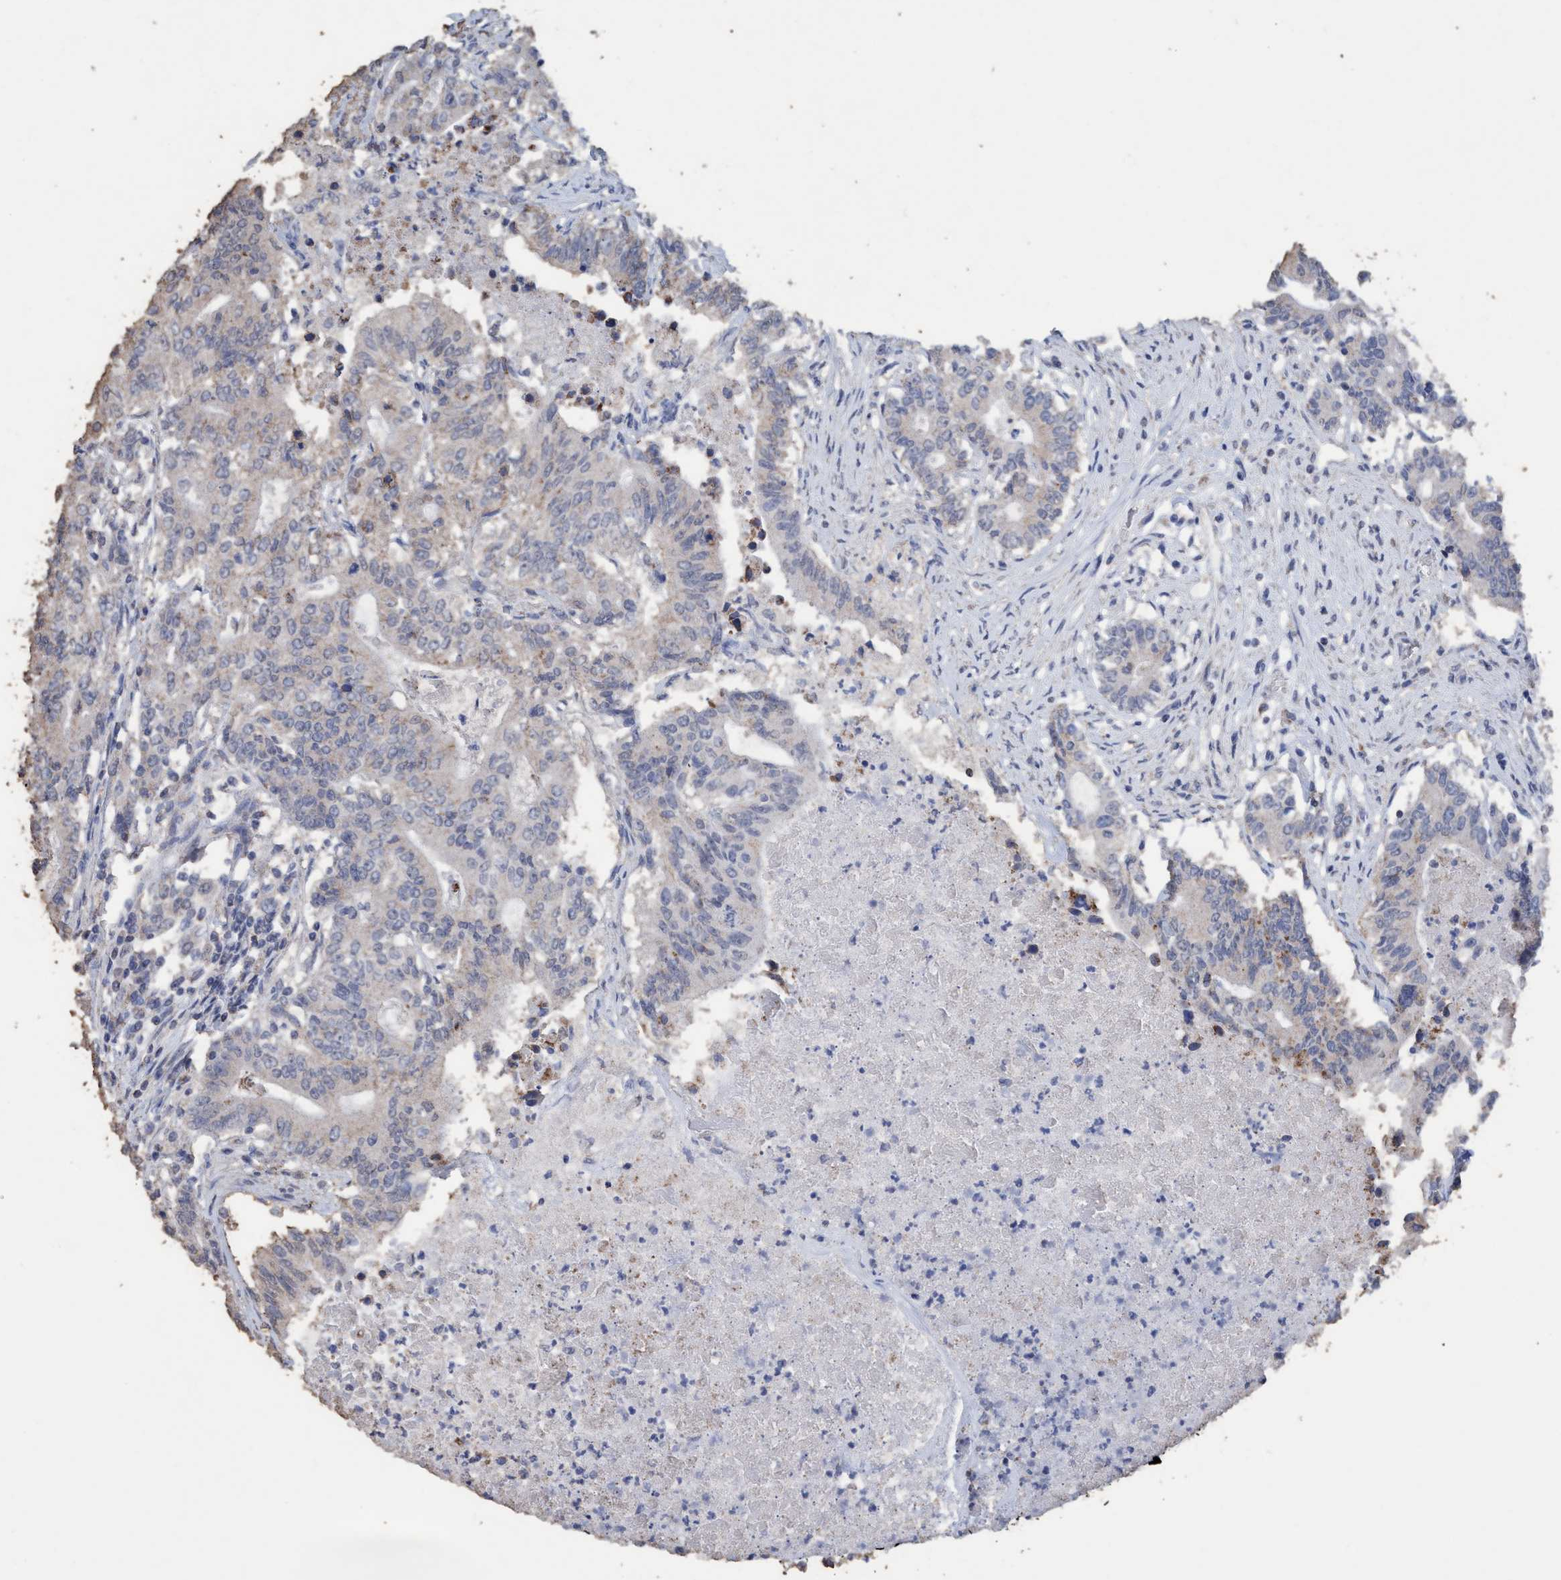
{"staining": {"intensity": "negative", "quantity": "none", "location": "none"}, "tissue": "colorectal cancer", "cell_type": "Tumor cells", "image_type": "cancer", "snomed": [{"axis": "morphology", "description": "Adenocarcinoma, NOS"}, {"axis": "topography", "description": "Colon"}], "caption": "A micrograph of human adenocarcinoma (colorectal) is negative for staining in tumor cells.", "gene": "RSAD1", "patient": {"sex": "female", "age": 77}}